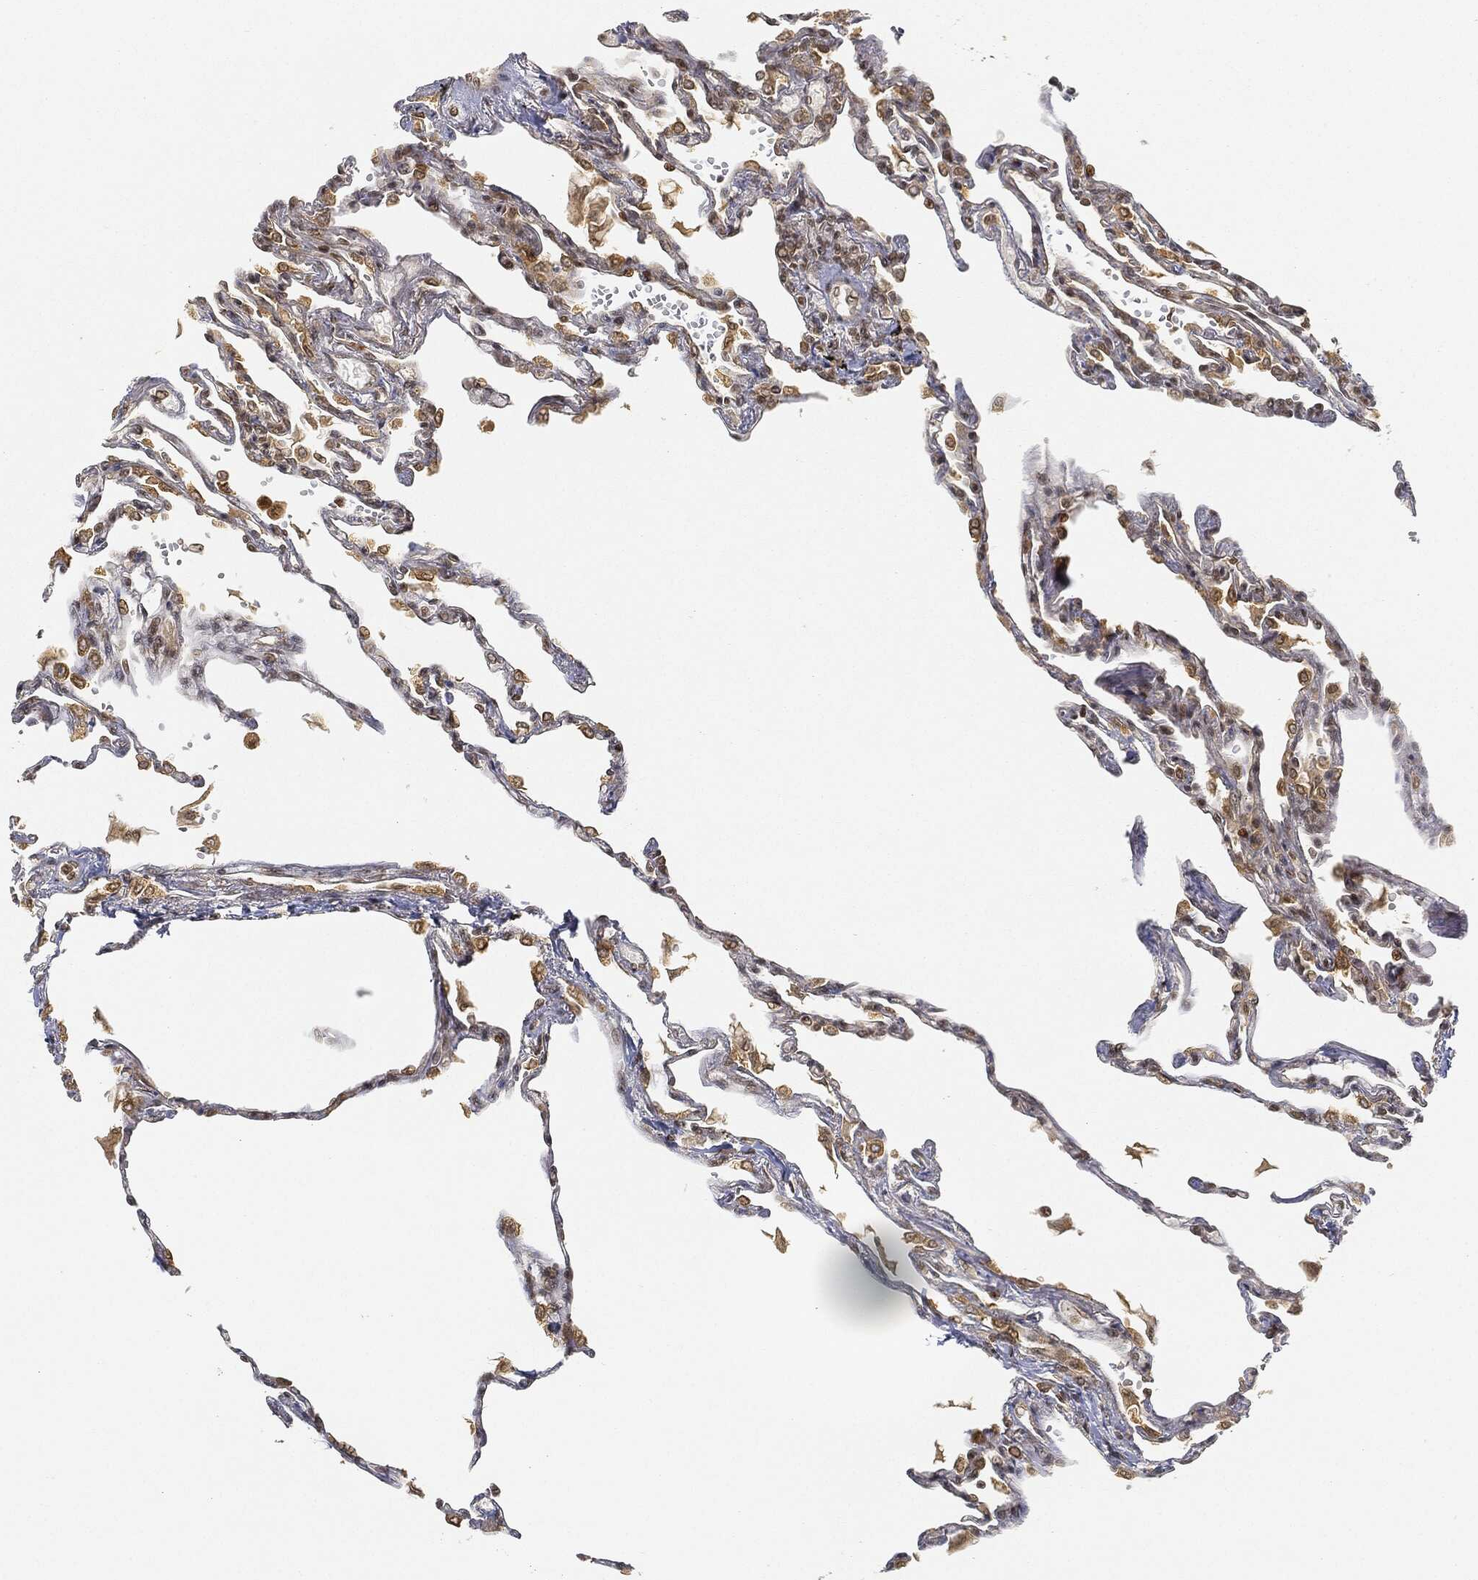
{"staining": {"intensity": "negative", "quantity": "none", "location": "none"}, "tissue": "lung", "cell_type": "Alveolar cells", "image_type": "normal", "snomed": [{"axis": "morphology", "description": "Normal tissue, NOS"}, {"axis": "topography", "description": "Lung"}], "caption": "Histopathology image shows no protein positivity in alveolar cells of normal lung.", "gene": "CIB1", "patient": {"sex": "male", "age": 78}}